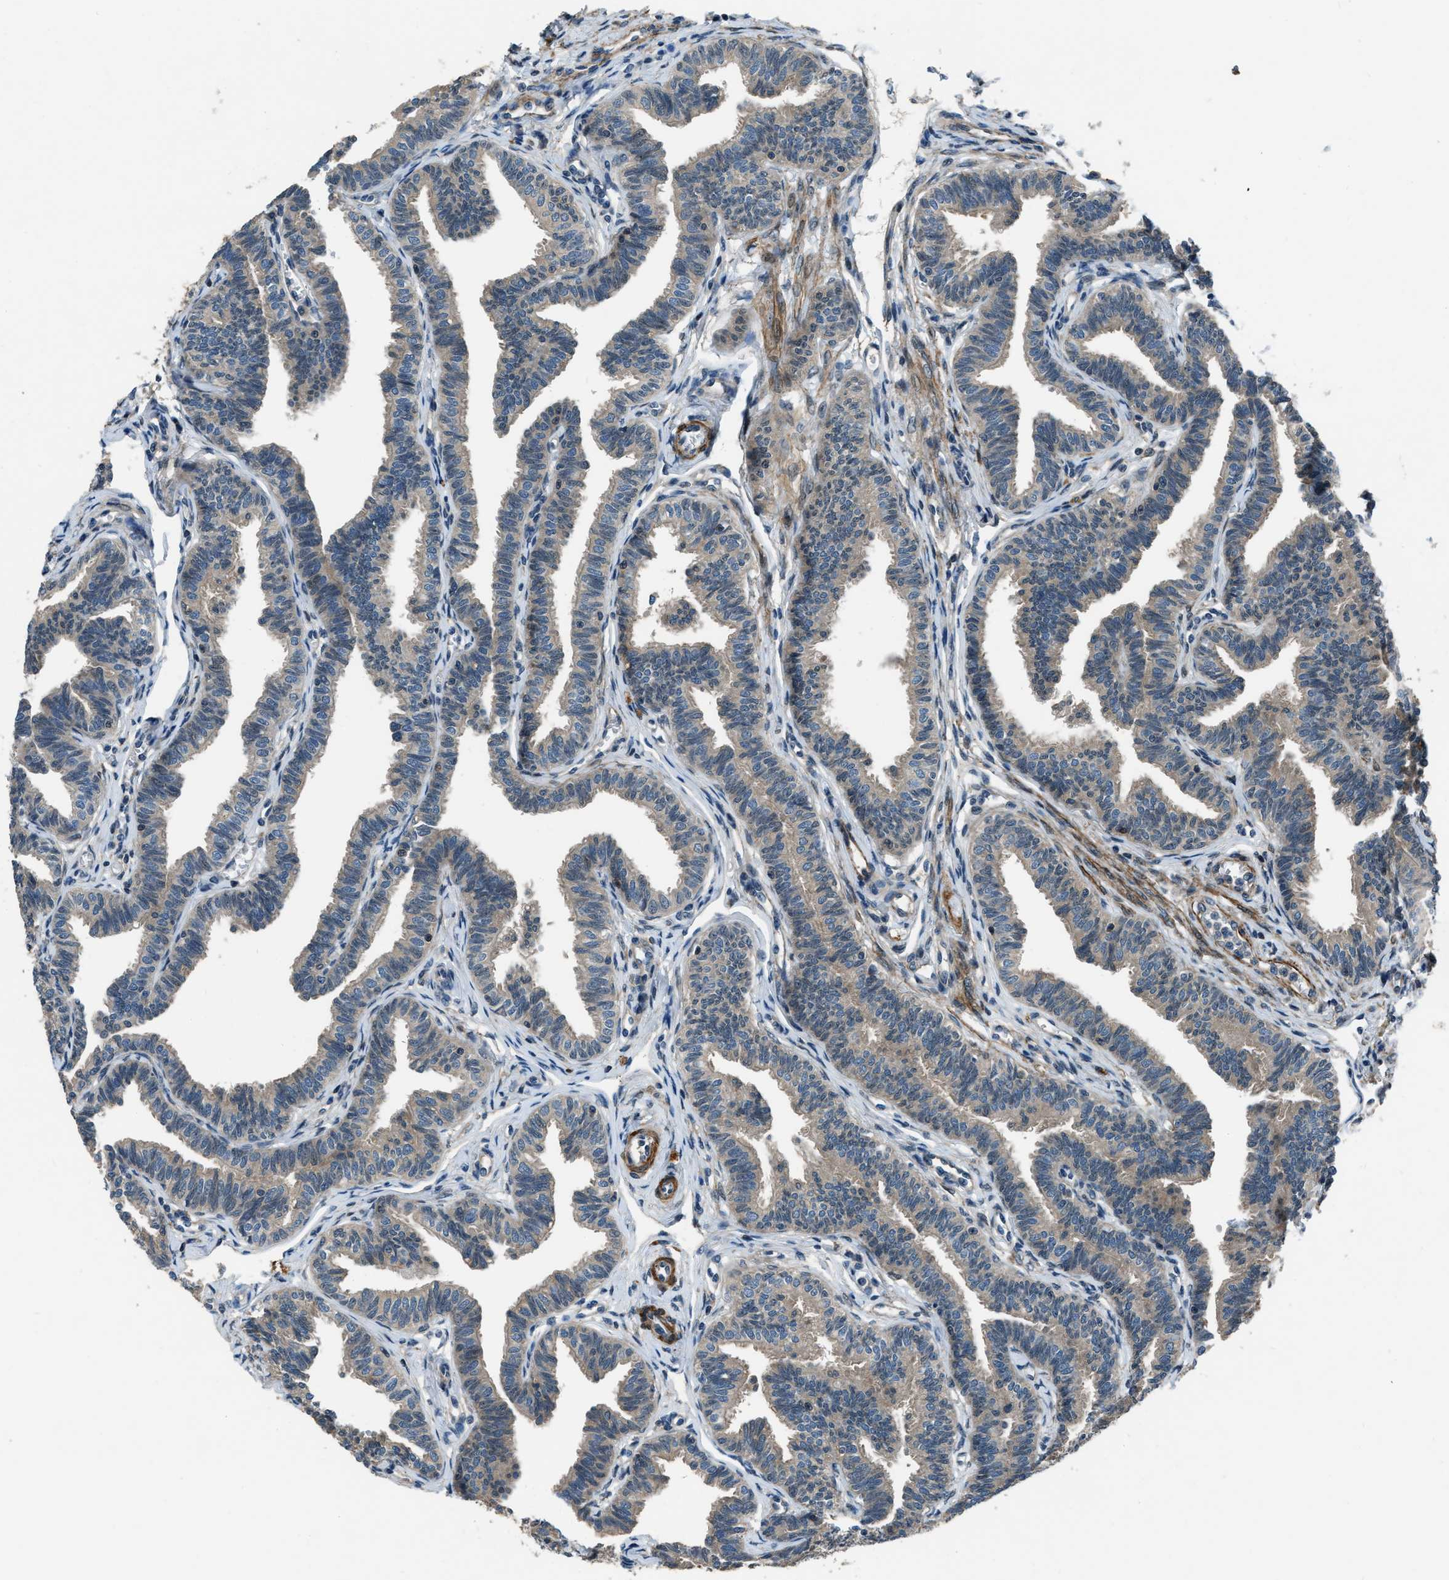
{"staining": {"intensity": "weak", "quantity": ">75%", "location": "cytoplasmic/membranous"}, "tissue": "fallopian tube", "cell_type": "Glandular cells", "image_type": "normal", "snomed": [{"axis": "morphology", "description": "Normal tissue, NOS"}, {"axis": "topography", "description": "Fallopian tube"}, {"axis": "topography", "description": "Ovary"}], "caption": "Glandular cells exhibit low levels of weak cytoplasmic/membranous expression in approximately >75% of cells in unremarkable fallopian tube.", "gene": "NUDCD3", "patient": {"sex": "female", "age": 23}}